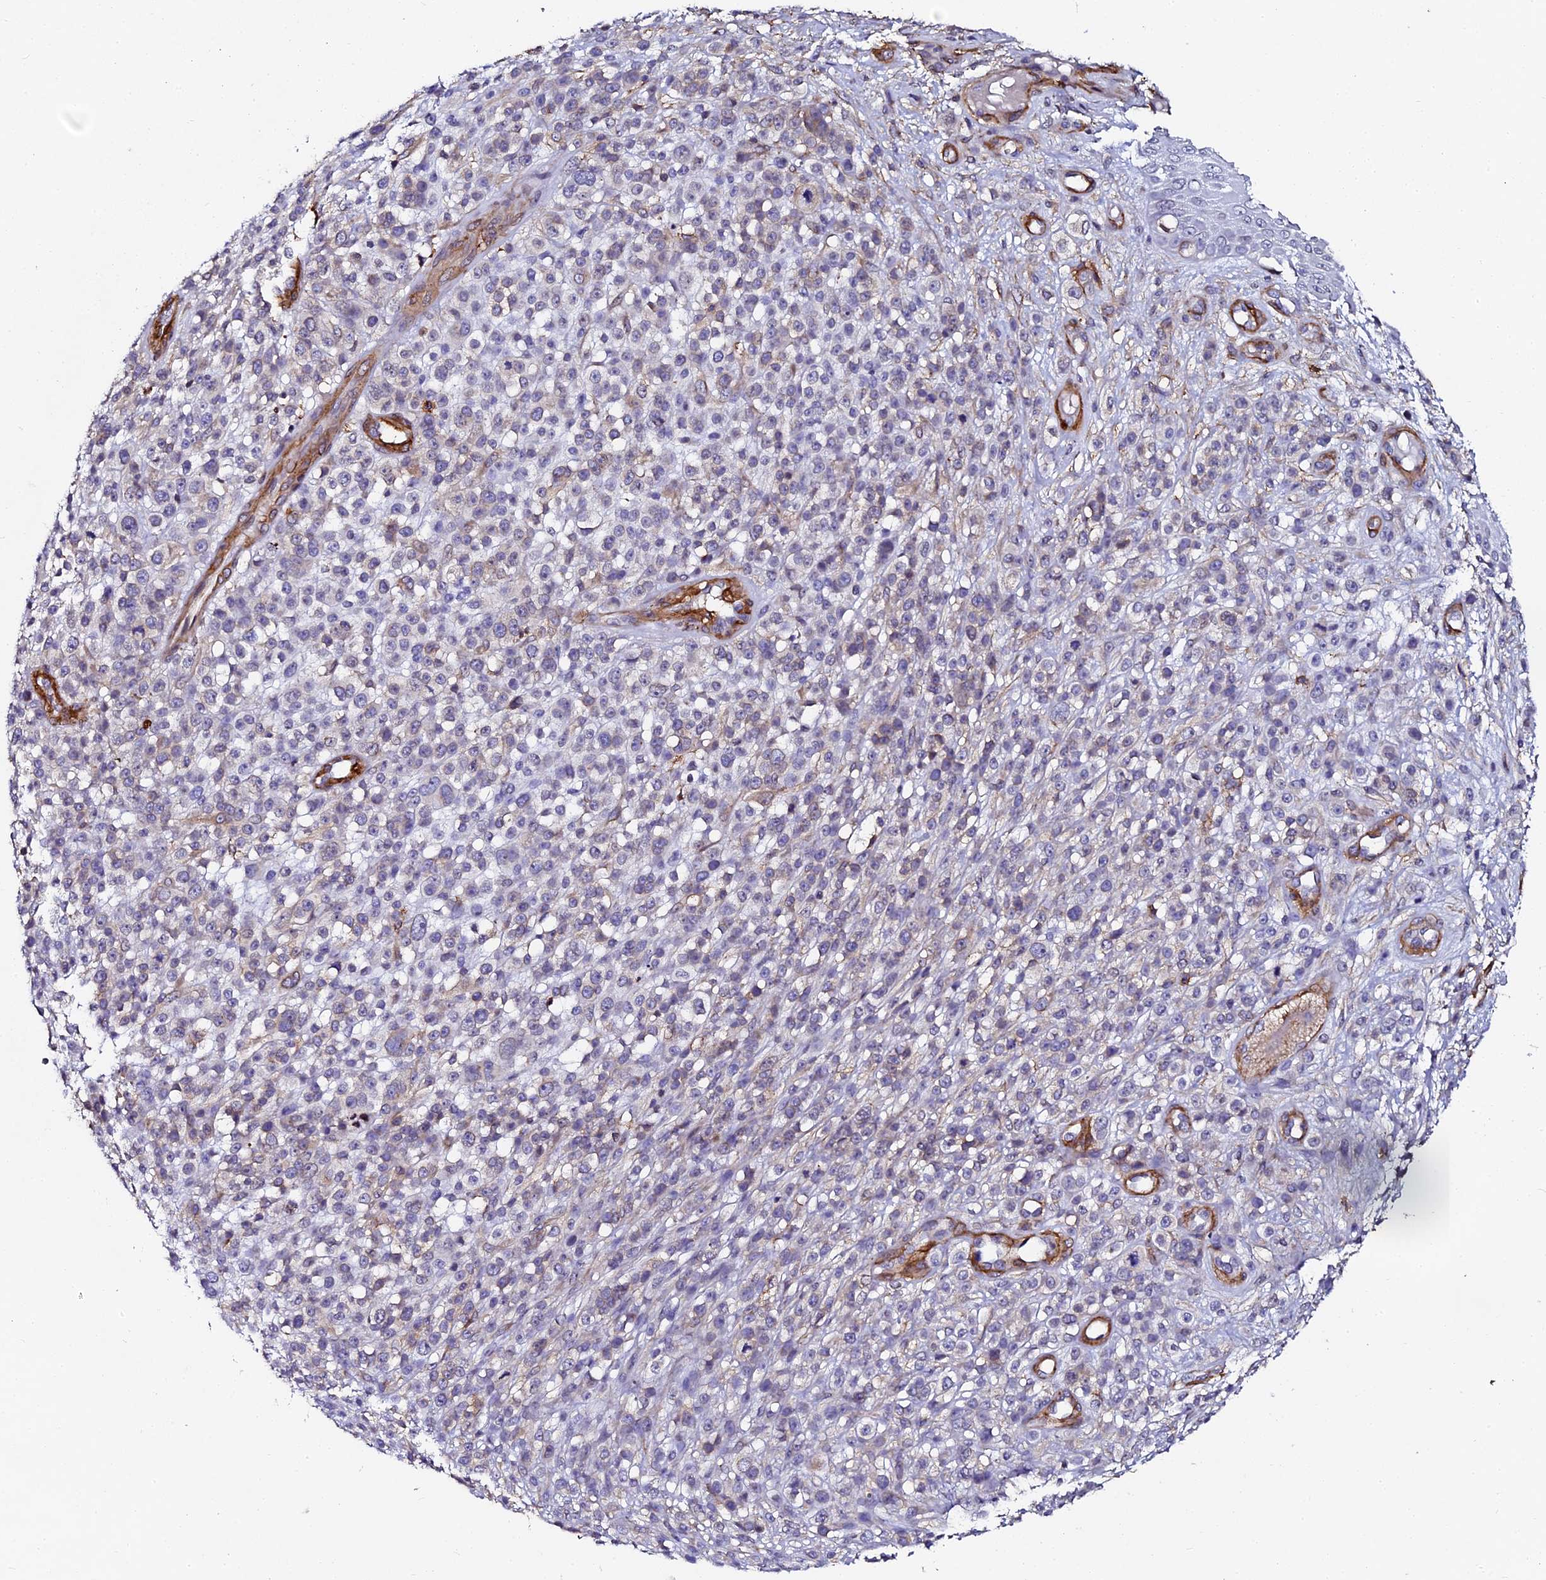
{"staining": {"intensity": "negative", "quantity": "none", "location": "none"}, "tissue": "melanoma", "cell_type": "Tumor cells", "image_type": "cancer", "snomed": [{"axis": "morphology", "description": "Malignant melanoma, NOS"}, {"axis": "topography", "description": "Skin"}], "caption": "Immunohistochemical staining of melanoma demonstrates no significant expression in tumor cells.", "gene": "AAAS", "patient": {"sex": "female", "age": 55}}